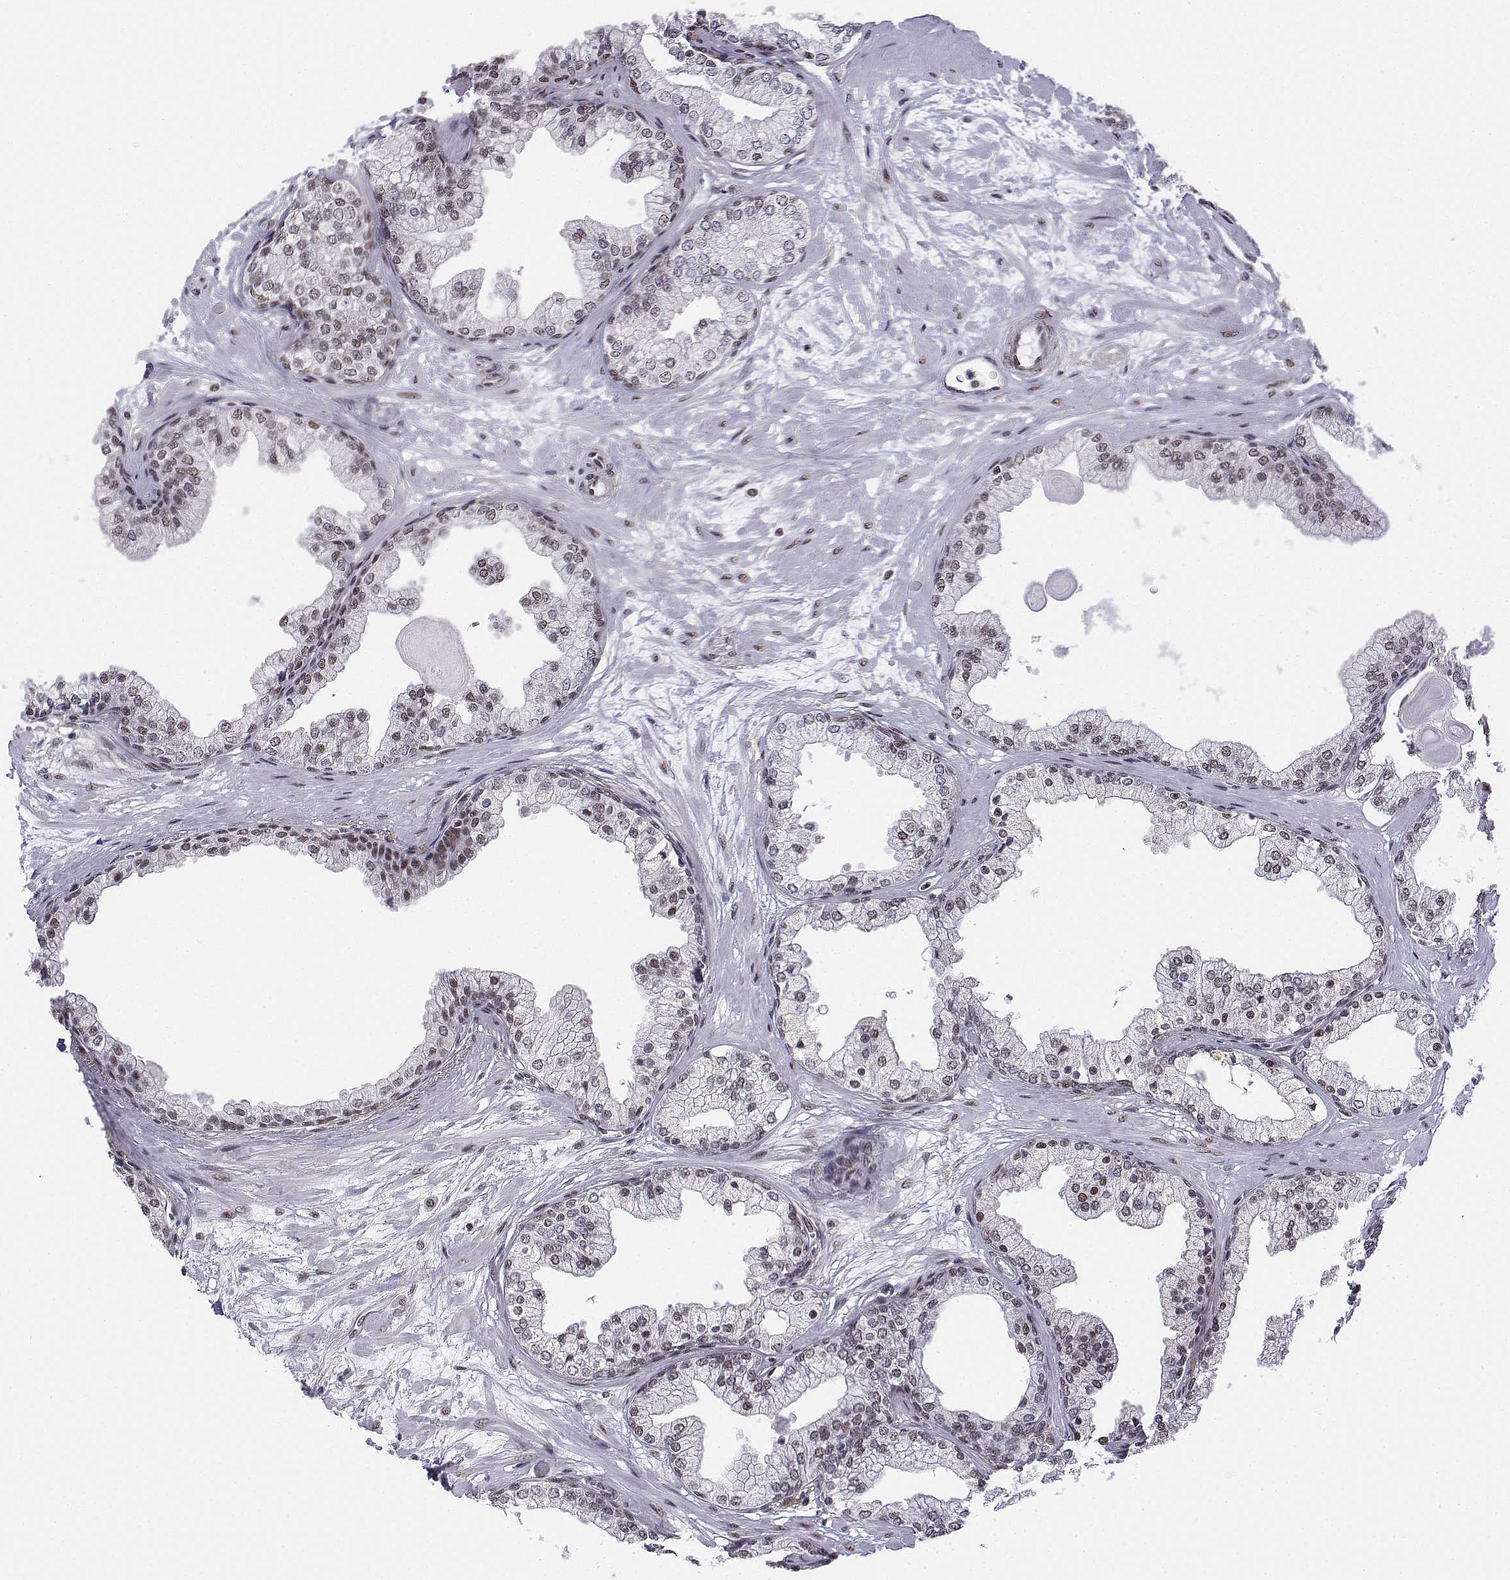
{"staining": {"intensity": "weak", "quantity": ">75%", "location": "nuclear"}, "tissue": "prostate", "cell_type": "Glandular cells", "image_type": "normal", "snomed": [{"axis": "morphology", "description": "Normal tissue, NOS"}, {"axis": "topography", "description": "Prostate"}, {"axis": "topography", "description": "Peripheral nerve tissue"}], "caption": "Immunohistochemistry (IHC) histopathology image of benign prostate: prostate stained using immunohistochemistry exhibits low levels of weak protein expression localized specifically in the nuclear of glandular cells, appearing as a nuclear brown color.", "gene": "SETD1A", "patient": {"sex": "male", "age": 61}}